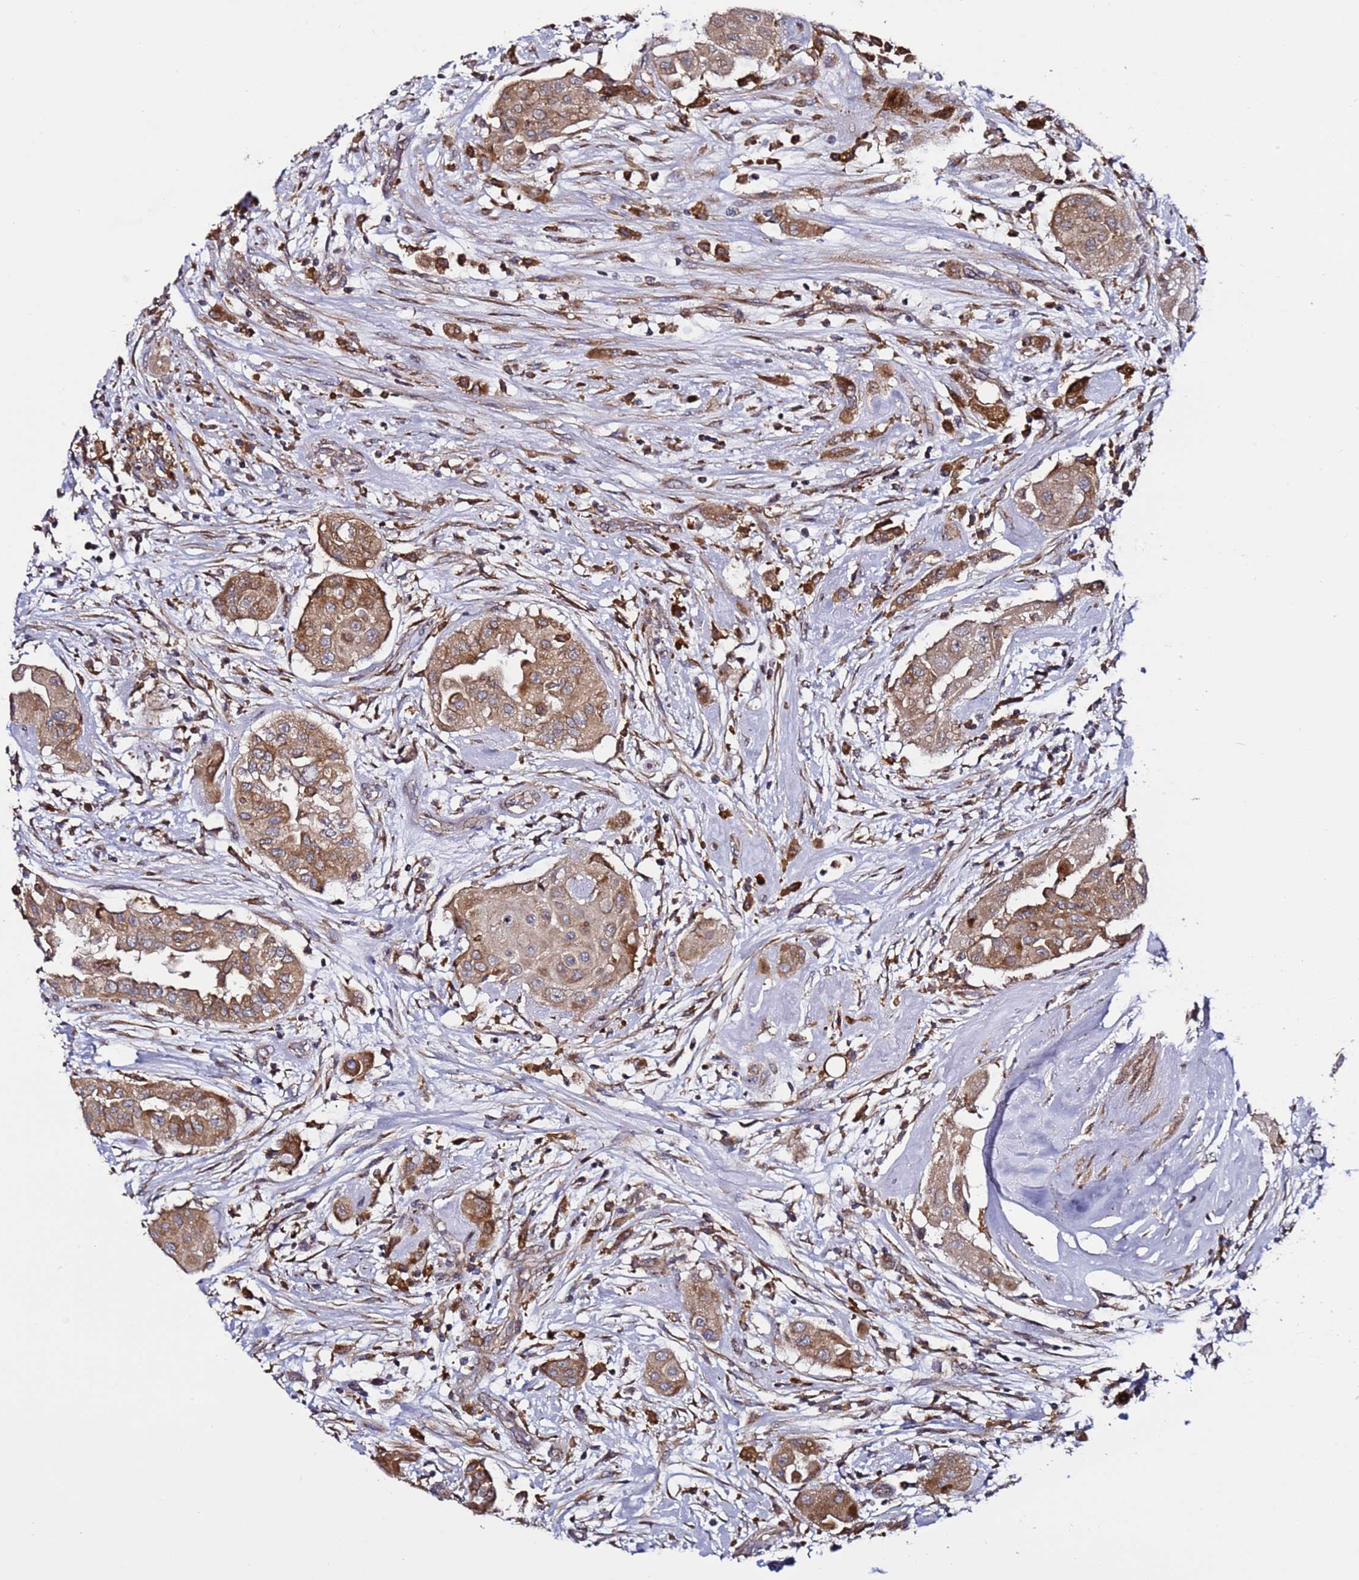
{"staining": {"intensity": "moderate", "quantity": ">75%", "location": "cytoplasmic/membranous"}, "tissue": "thyroid cancer", "cell_type": "Tumor cells", "image_type": "cancer", "snomed": [{"axis": "morphology", "description": "Papillary adenocarcinoma, NOS"}, {"axis": "topography", "description": "Thyroid gland"}], "caption": "Human thyroid cancer stained with a protein marker exhibits moderate staining in tumor cells.", "gene": "TMEM176B", "patient": {"sex": "female", "age": 59}}